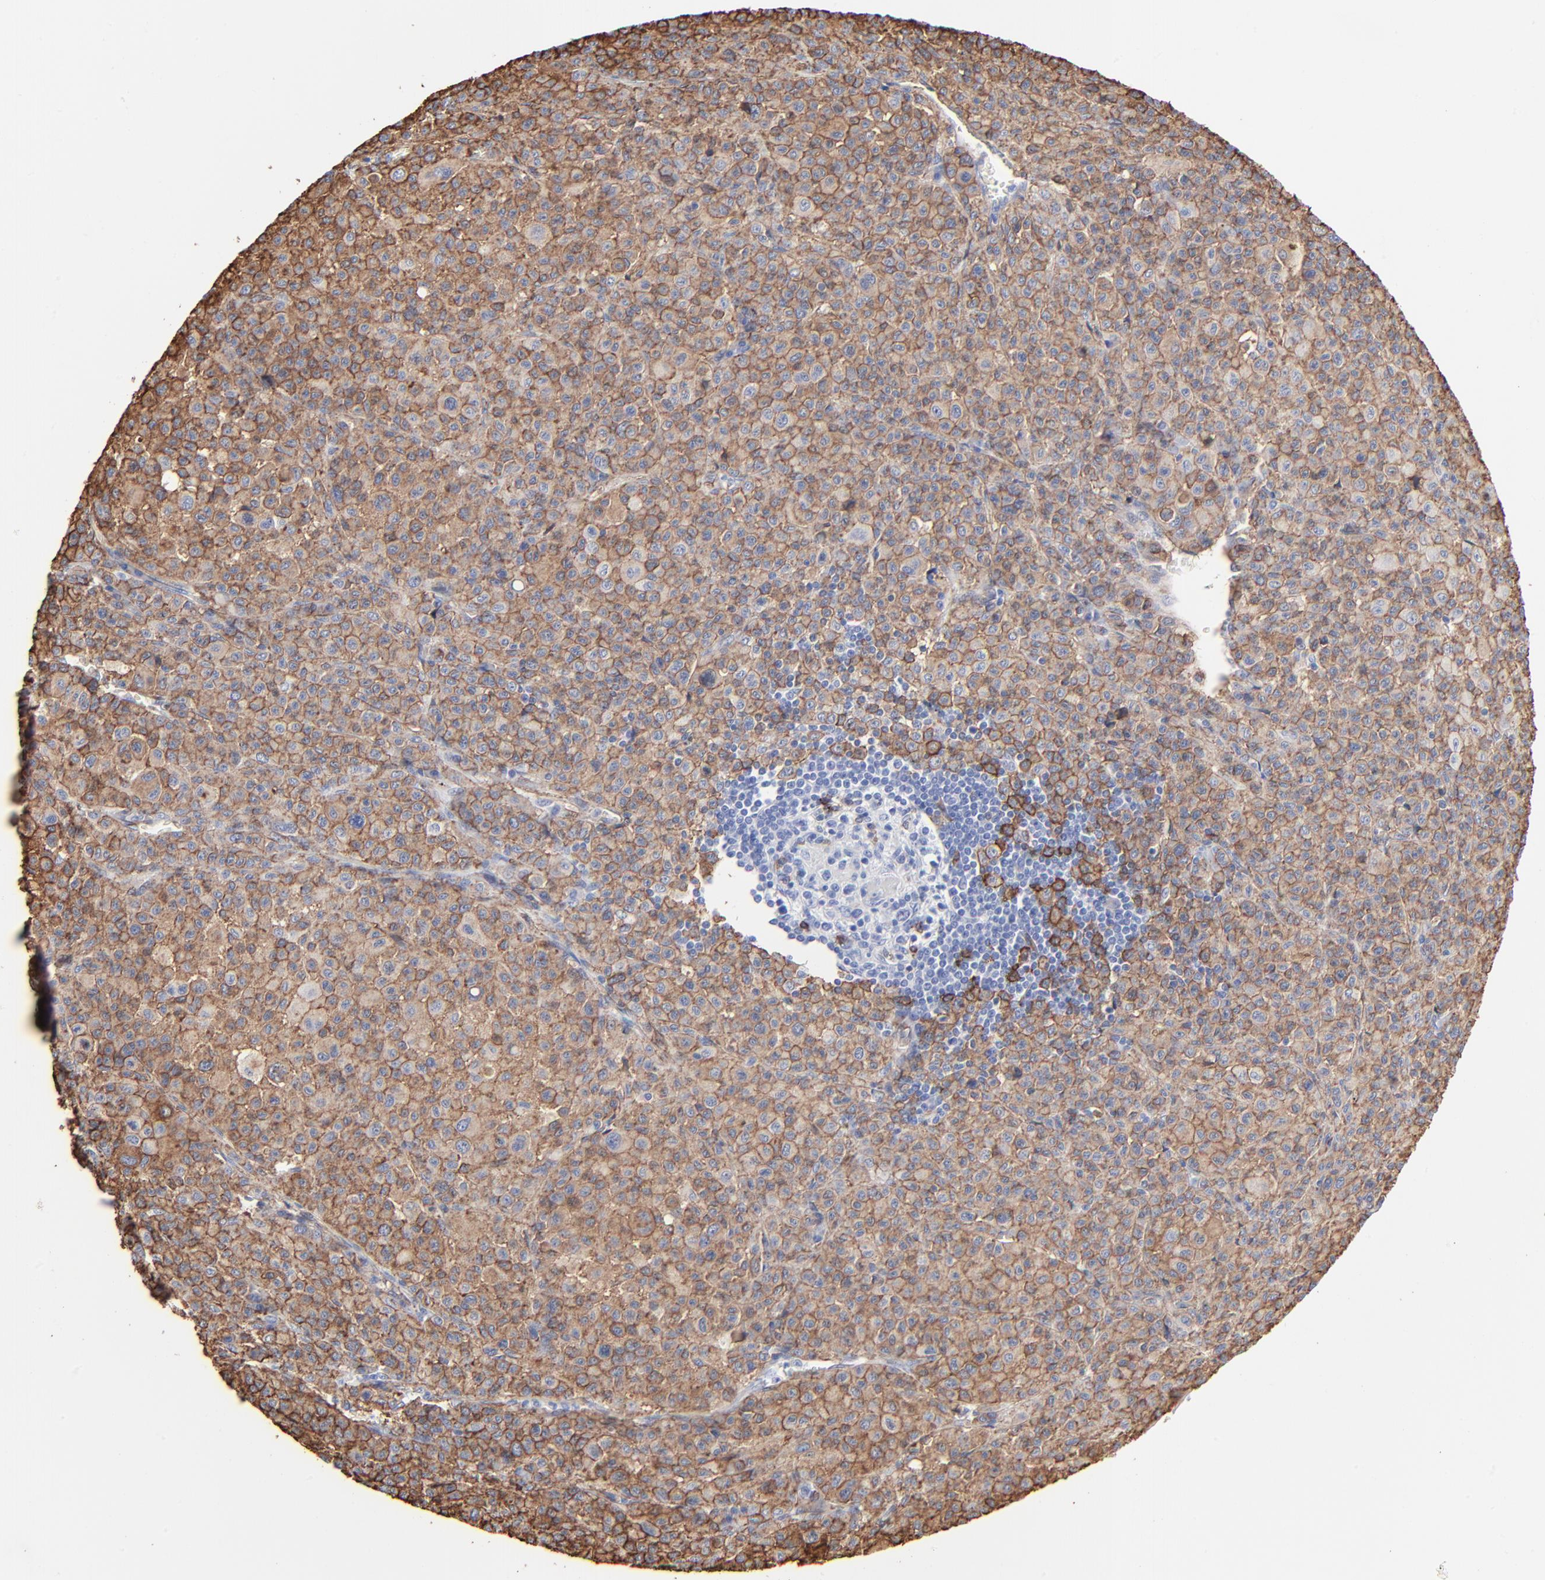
{"staining": {"intensity": "strong", "quantity": ">75%", "location": "cytoplasmic/membranous"}, "tissue": "melanoma", "cell_type": "Tumor cells", "image_type": "cancer", "snomed": [{"axis": "morphology", "description": "Malignant melanoma, Metastatic site"}, {"axis": "topography", "description": "Skin"}], "caption": "DAB immunohistochemical staining of human melanoma reveals strong cytoplasmic/membranous protein expression in about >75% of tumor cells. Using DAB (3,3'-diaminobenzidine) (brown) and hematoxylin (blue) stains, captured at high magnification using brightfield microscopy.", "gene": "CAV1", "patient": {"sex": "female", "age": 74}}